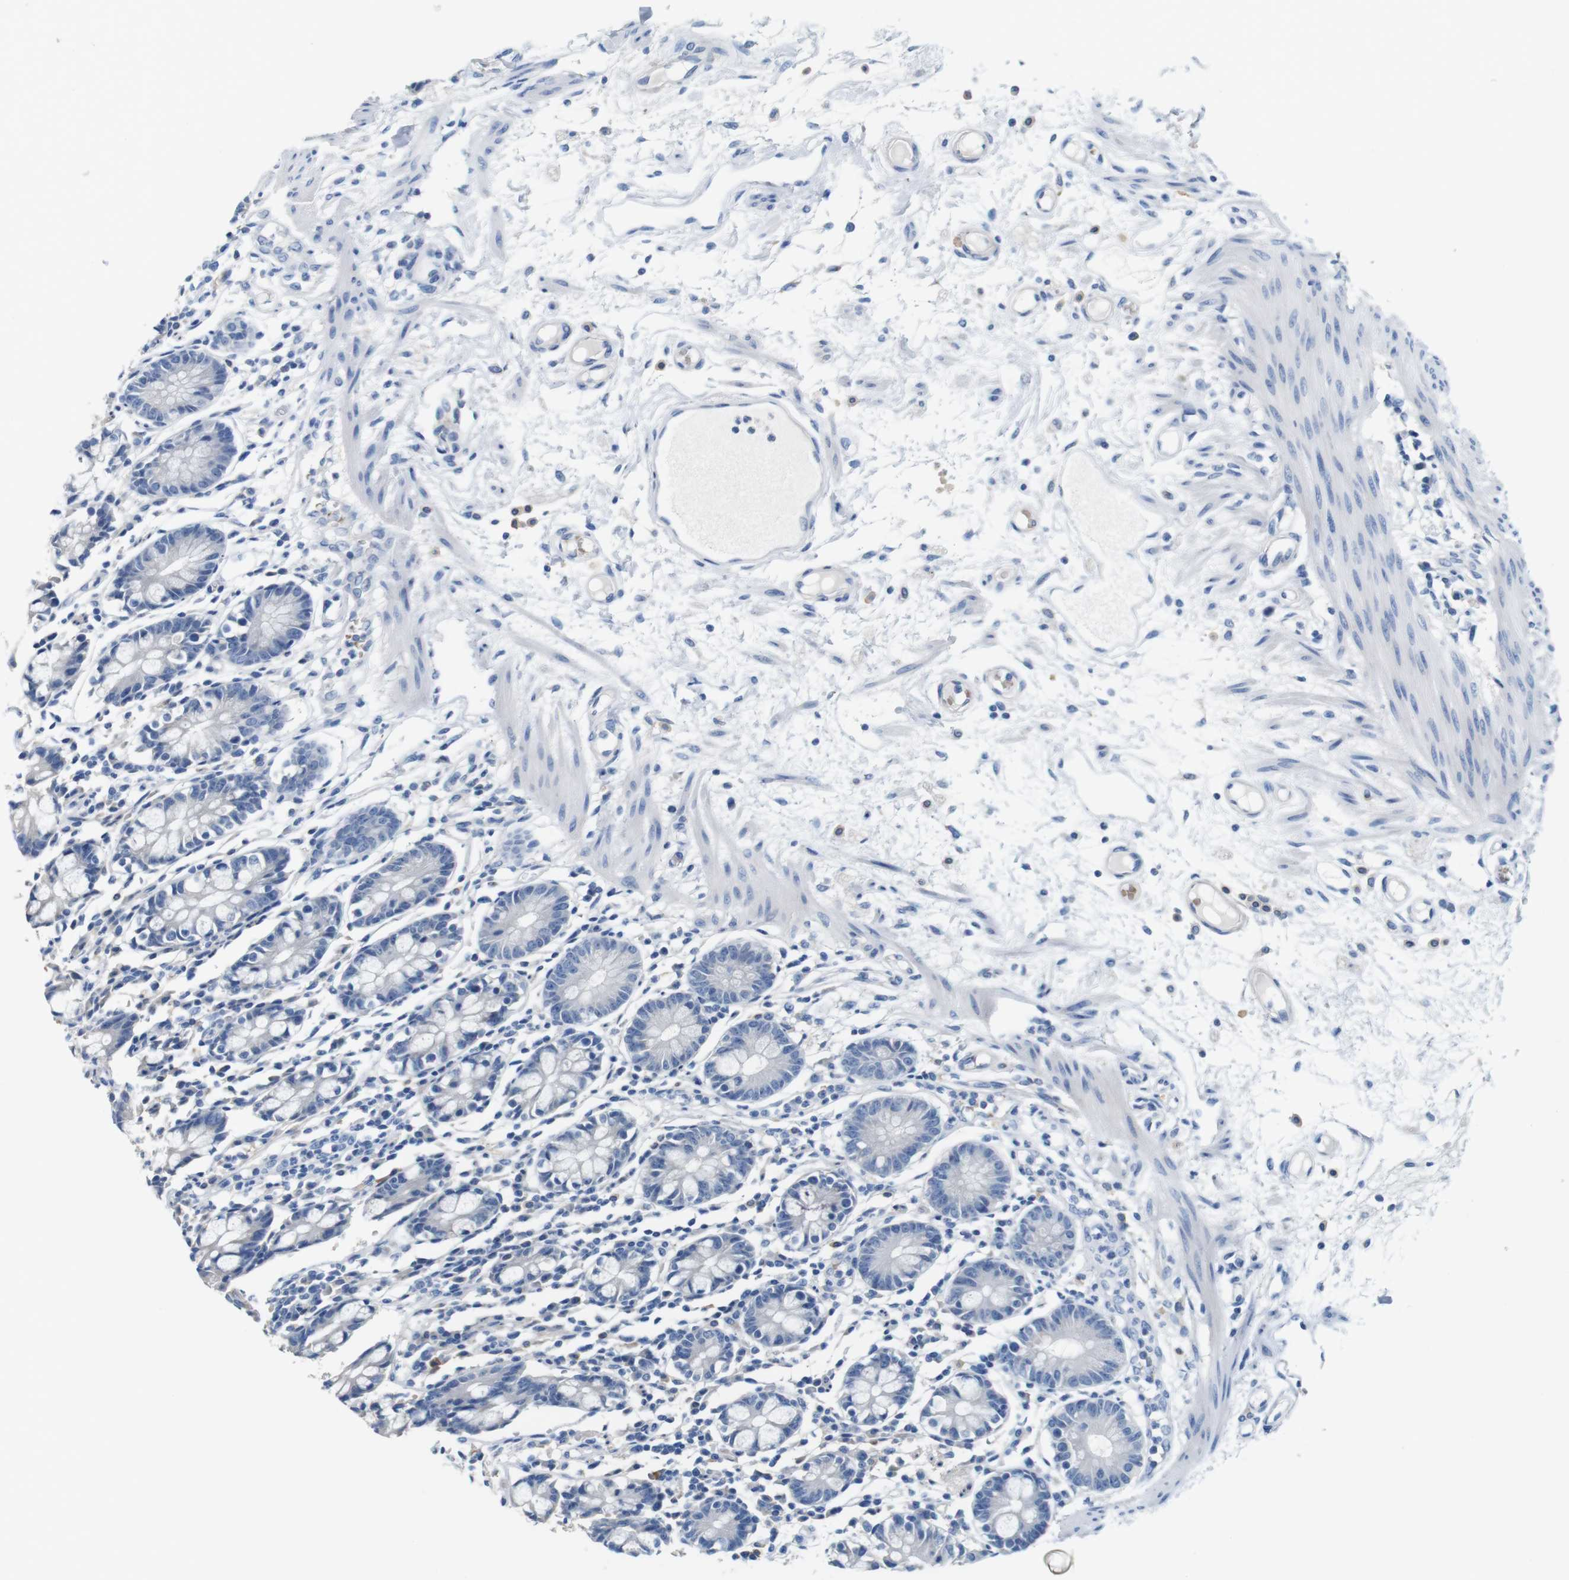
{"staining": {"intensity": "negative", "quantity": "none", "location": "none"}, "tissue": "small intestine", "cell_type": "Glandular cells", "image_type": "normal", "snomed": [{"axis": "morphology", "description": "Normal tissue, NOS"}, {"axis": "morphology", "description": "Cystadenocarcinoma, serous, Metastatic site"}, {"axis": "topography", "description": "Small intestine"}], "caption": "The histopathology image demonstrates no significant positivity in glandular cells of small intestine.", "gene": "IGSF8", "patient": {"sex": "female", "age": 61}}